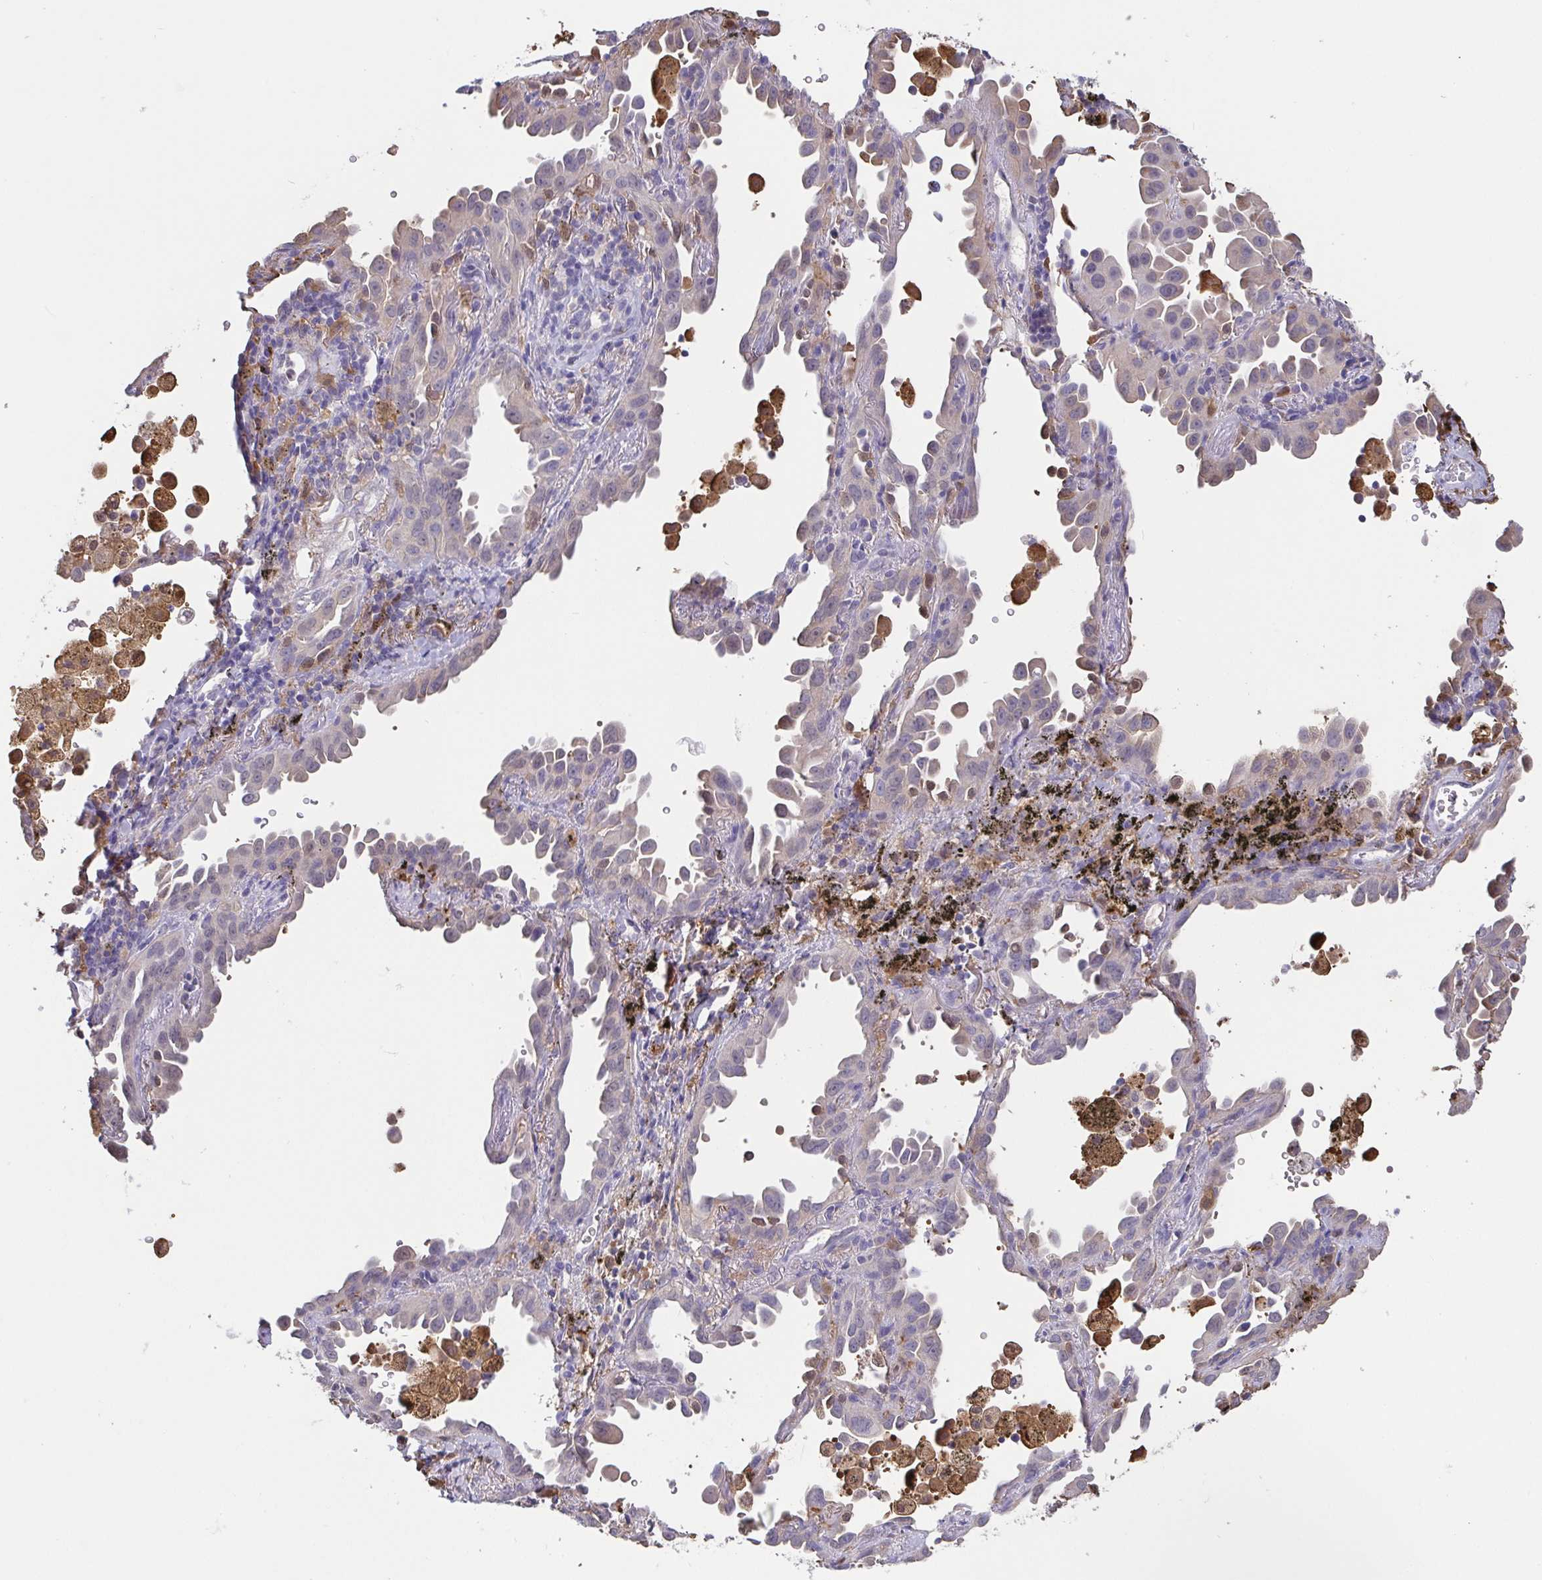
{"staining": {"intensity": "negative", "quantity": "none", "location": "none"}, "tissue": "lung cancer", "cell_type": "Tumor cells", "image_type": "cancer", "snomed": [{"axis": "morphology", "description": "Adenocarcinoma, NOS"}, {"axis": "topography", "description": "Lung"}], "caption": "IHC of lung adenocarcinoma exhibits no staining in tumor cells. The staining is performed using DAB brown chromogen with nuclei counter-stained in using hematoxylin.", "gene": "IDH1", "patient": {"sex": "male", "age": 68}}